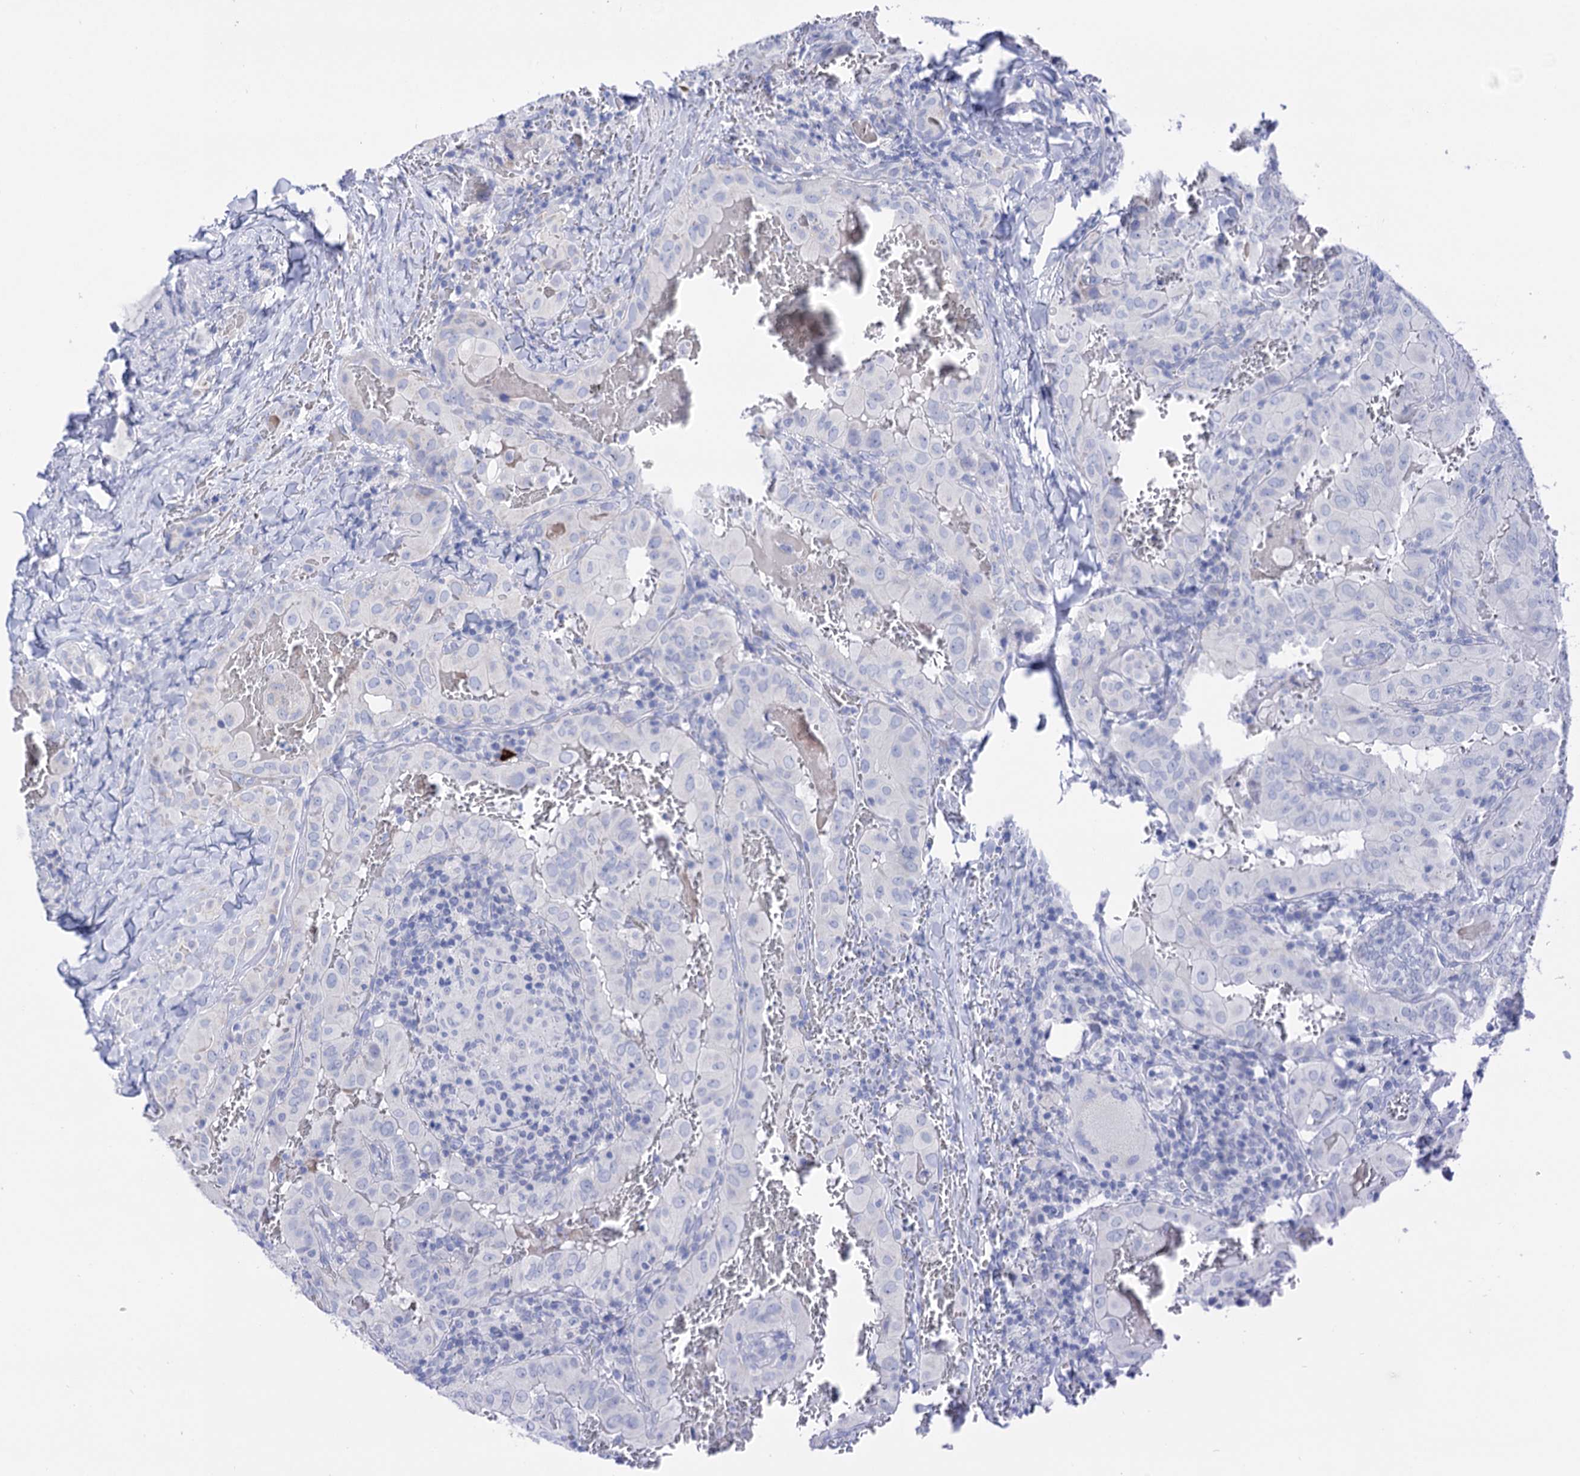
{"staining": {"intensity": "negative", "quantity": "none", "location": "none"}, "tissue": "thyroid cancer", "cell_type": "Tumor cells", "image_type": "cancer", "snomed": [{"axis": "morphology", "description": "Papillary adenocarcinoma, NOS"}, {"axis": "topography", "description": "Thyroid gland"}], "caption": "The IHC photomicrograph has no significant staining in tumor cells of papillary adenocarcinoma (thyroid) tissue.", "gene": "YARS2", "patient": {"sex": "female", "age": 72}}